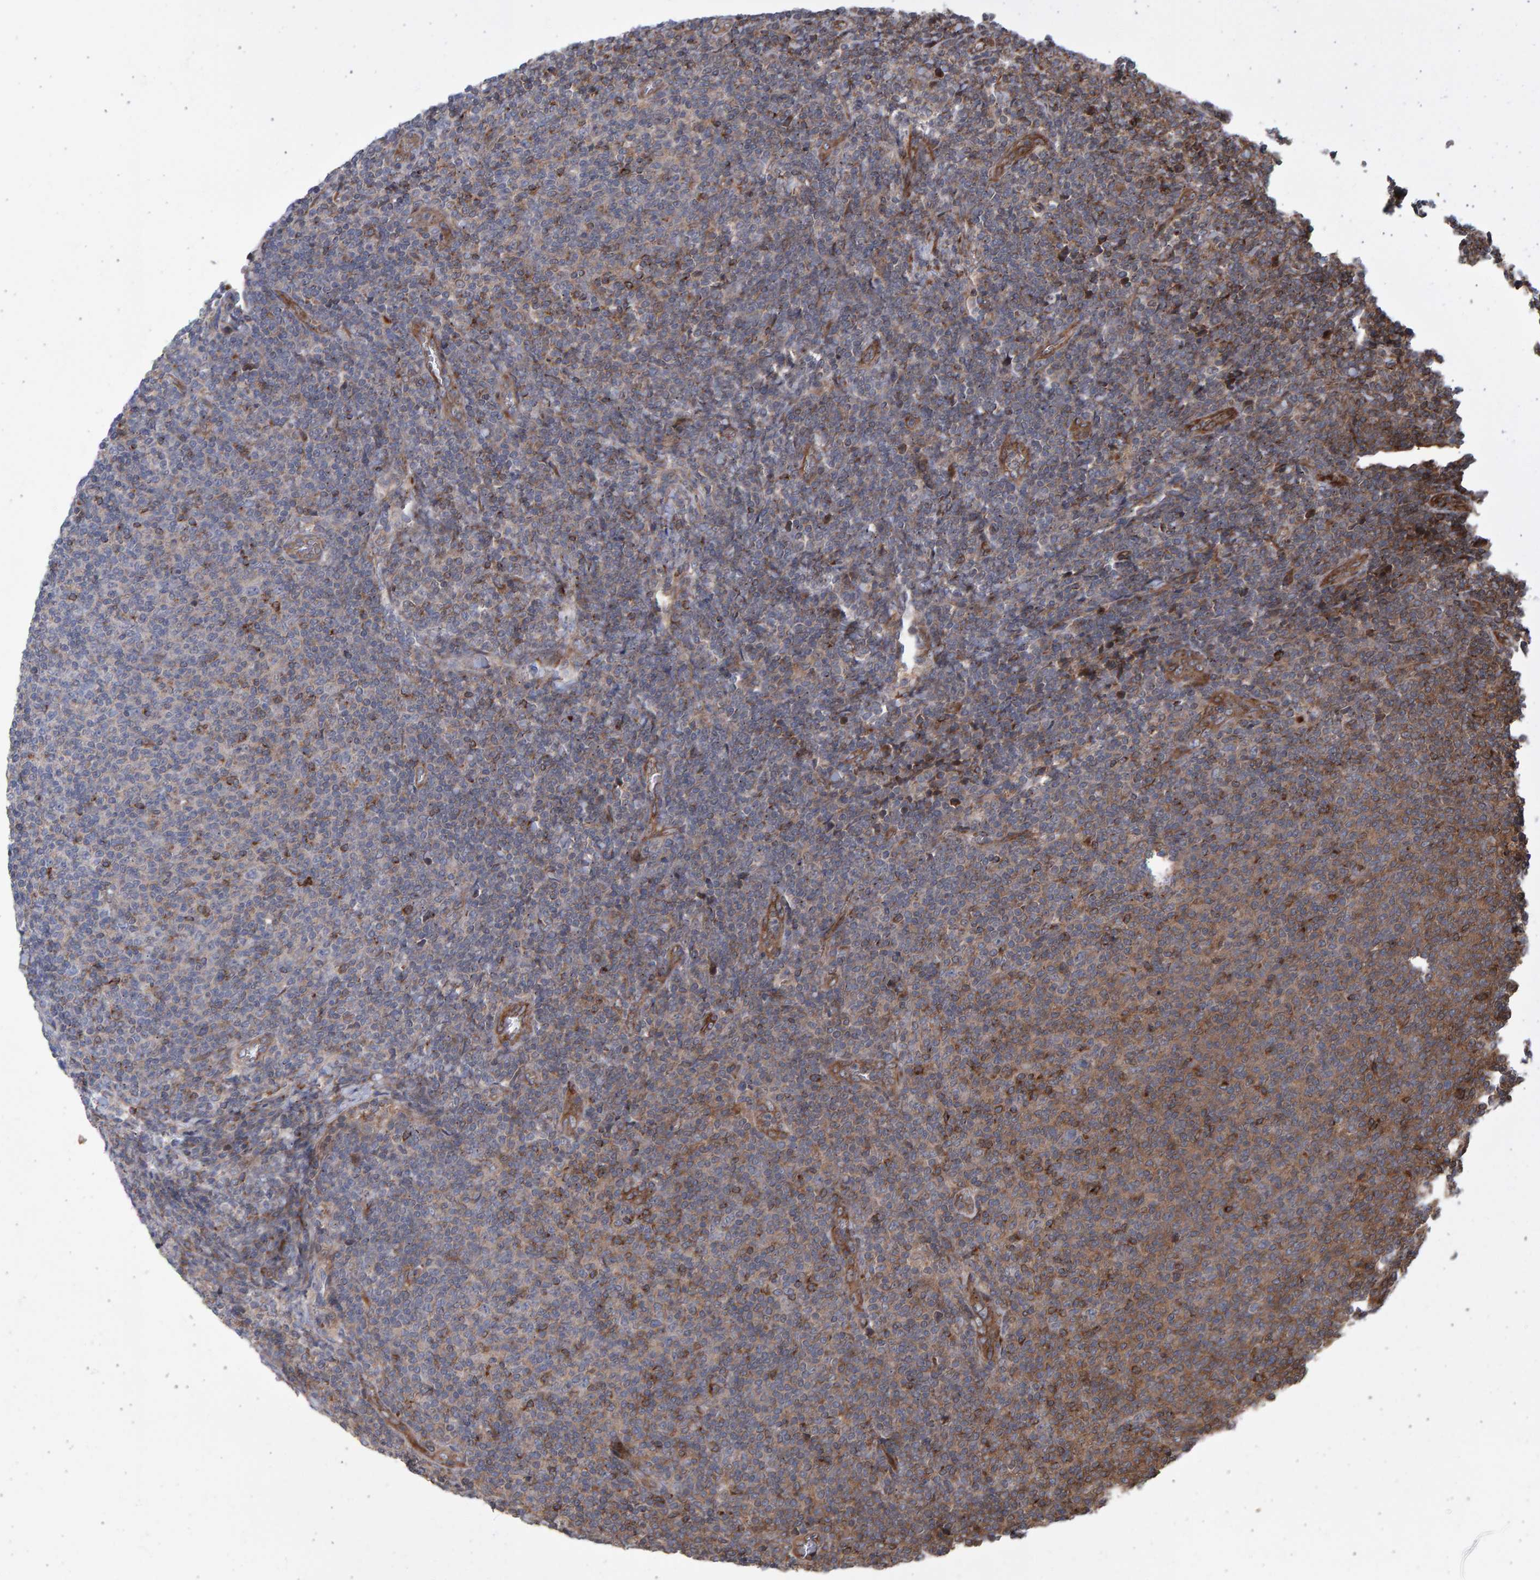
{"staining": {"intensity": "weak", "quantity": "25%-75%", "location": "cytoplasmic/membranous"}, "tissue": "lymphoma", "cell_type": "Tumor cells", "image_type": "cancer", "snomed": [{"axis": "morphology", "description": "Malignant lymphoma, non-Hodgkin's type, Low grade"}, {"axis": "topography", "description": "Lymph node"}], "caption": "Malignant lymphoma, non-Hodgkin's type (low-grade) was stained to show a protein in brown. There is low levels of weak cytoplasmic/membranous staining in approximately 25%-75% of tumor cells. (DAB = brown stain, brightfield microscopy at high magnification).", "gene": "LRBA", "patient": {"sex": "male", "age": 66}}